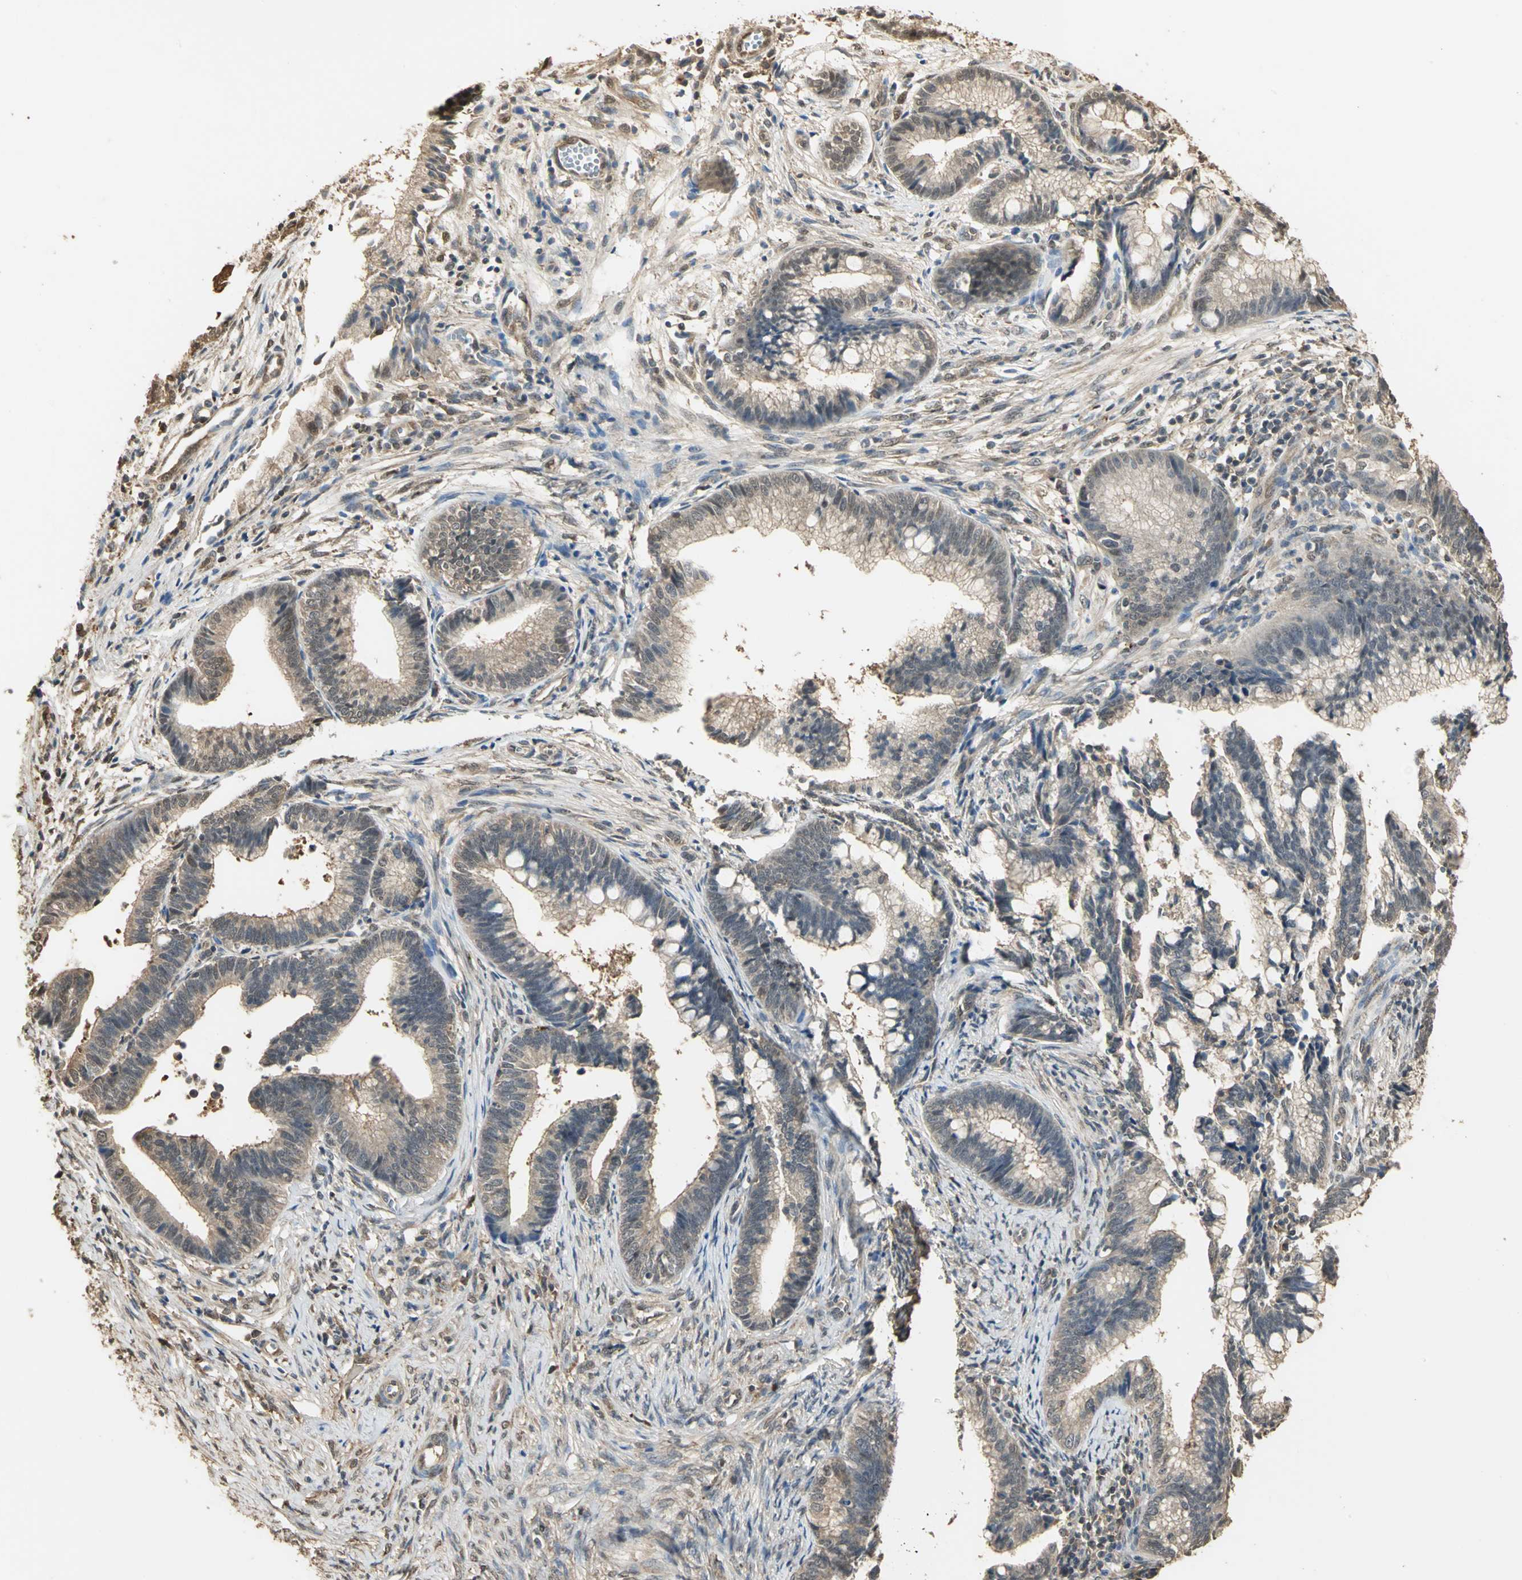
{"staining": {"intensity": "weak", "quantity": ">75%", "location": "cytoplasmic/membranous"}, "tissue": "cervical cancer", "cell_type": "Tumor cells", "image_type": "cancer", "snomed": [{"axis": "morphology", "description": "Adenocarcinoma, NOS"}, {"axis": "topography", "description": "Cervix"}], "caption": "Cervical cancer (adenocarcinoma) stained for a protein (brown) demonstrates weak cytoplasmic/membranous positive positivity in about >75% of tumor cells.", "gene": "PARK7", "patient": {"sex": "female", "age": 36}}